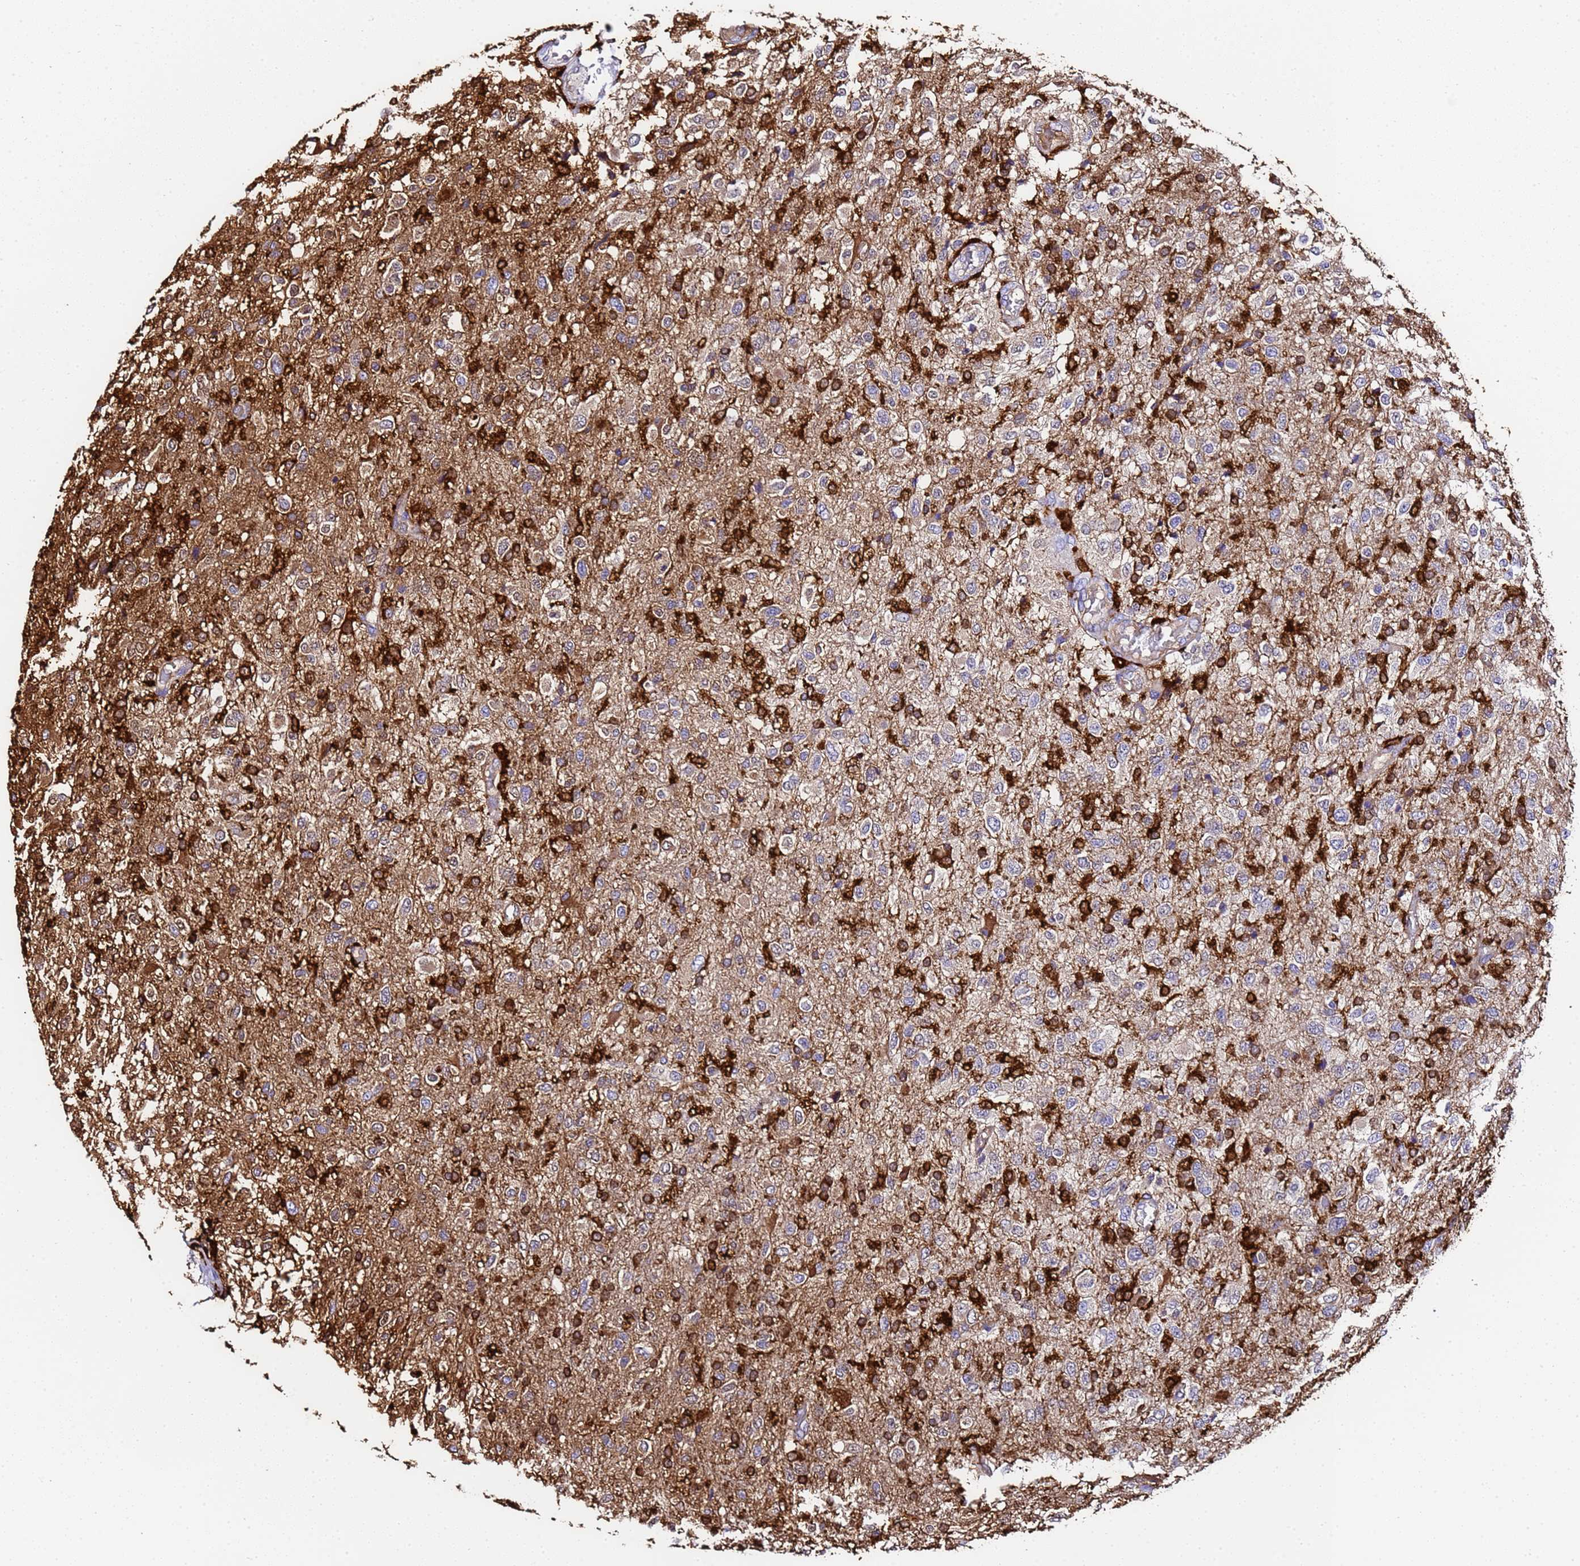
{"staining": {"intensity": "strong", "quantity": "<25%", "location": "cytoplasmic/membranous"}, "tissue": "glioma", "cell_type": "Tumor cells", "image_type": "cancer", "snomed": [{"axis": "morphology", "description": "Glioma, malignant, High grade"}, {"axis": "topography", "description": "Brain"}], "caption": "Immunohistochemical staining of malignant high-grade glioma exhibits strong cytoplasmic/membranous protein expression in approximately <25% of tumor cells.", "gene": "FTL", "patient": {"sex": "female", "age": 74}}